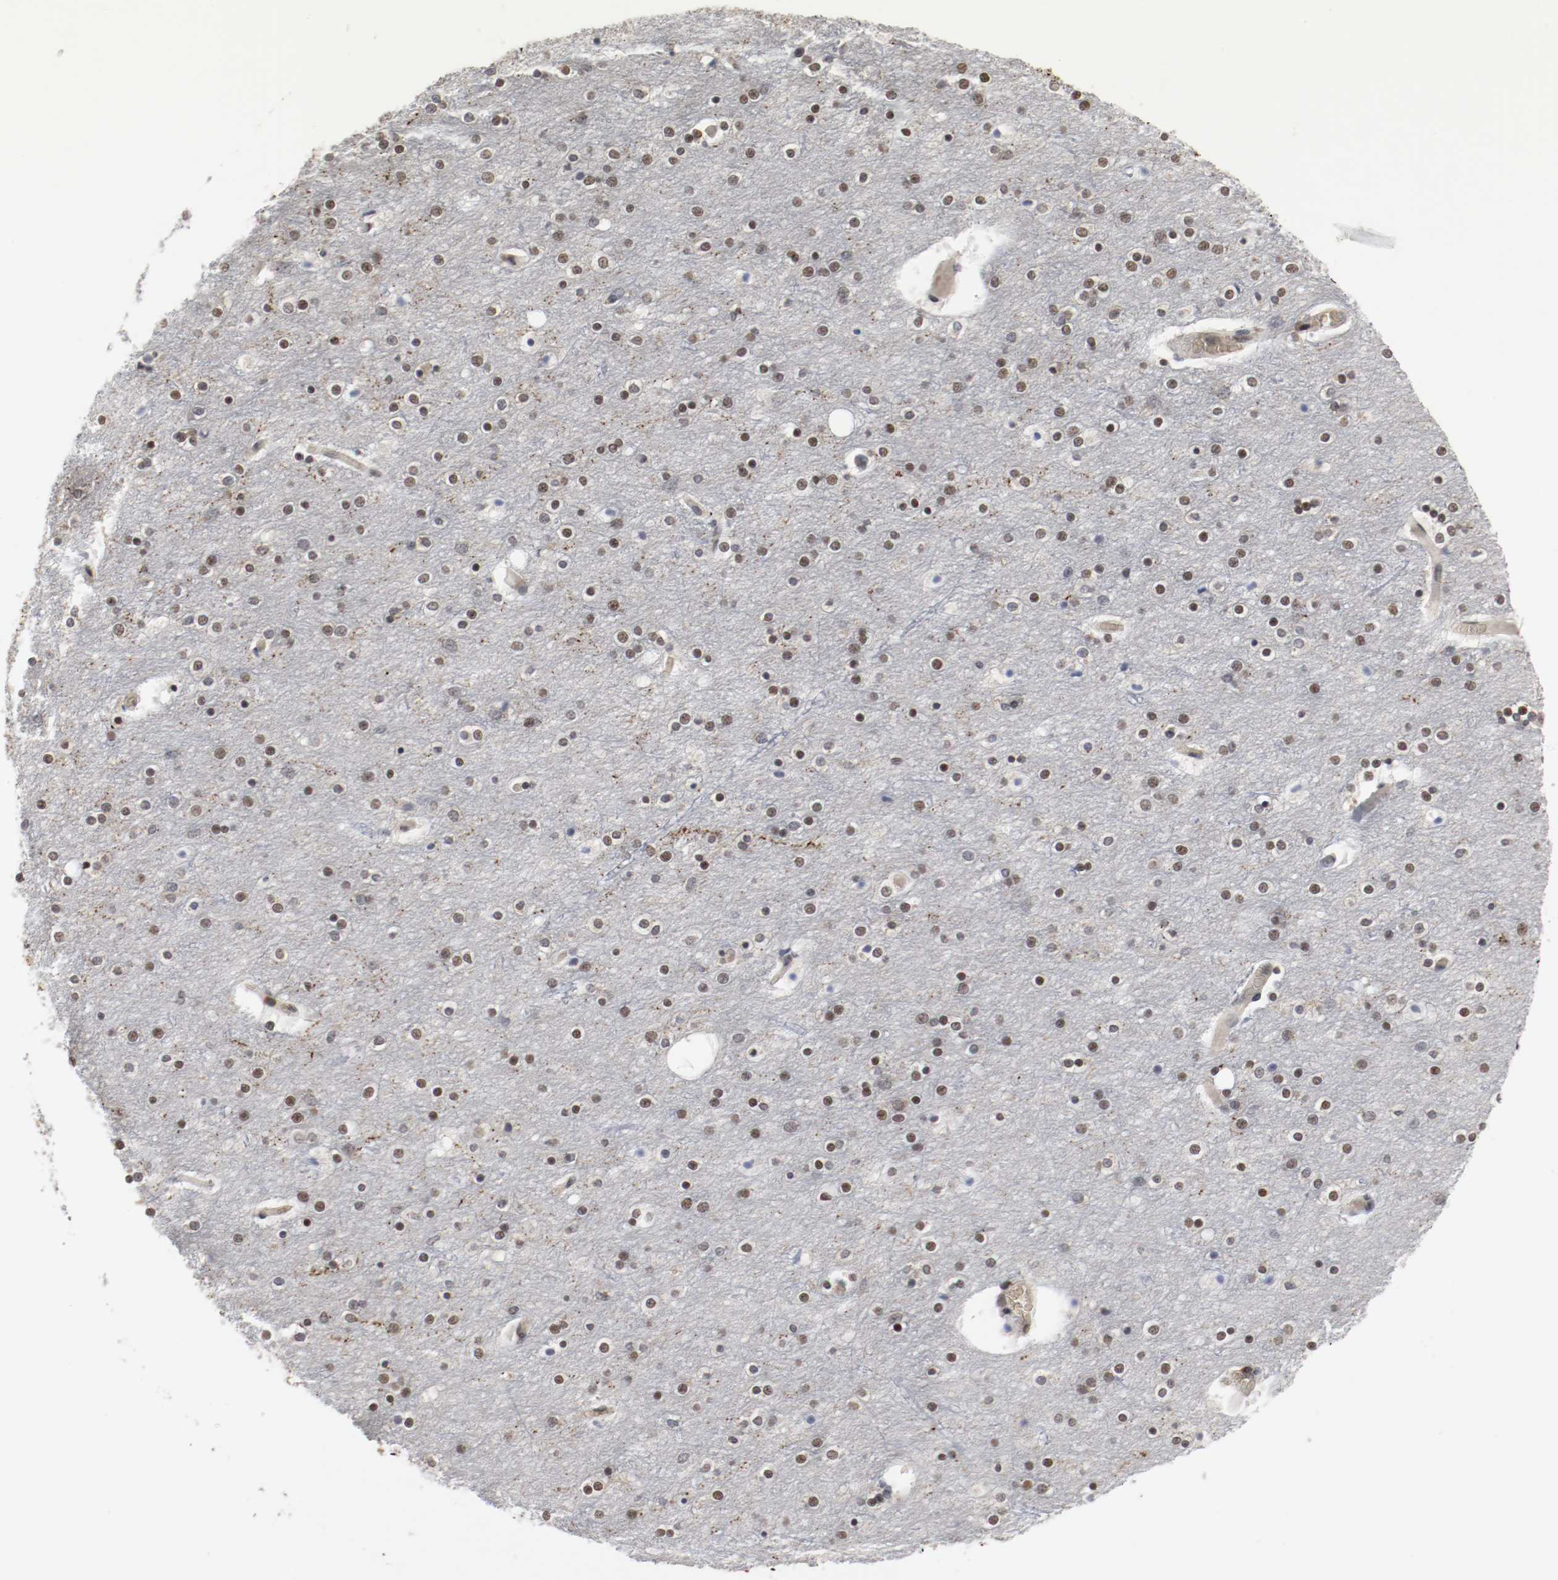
{"staining": {"intensity": "negative", "quantity": "none", "location": "none"}, "tissue": "cerebral cortex", "cell_type": "Endothelial cells", "image_type": "normal", "snomed": [{"axis": "morphology", "description": "Normal tissue, NOS"}, {"axis": "topography", "description": "Cerebral cortex"}], "caption": "High power microscopy photomicrograph of an IHC histopathology image of benign cerebral cortex, revealing no significant staining in endothelial cells.", "gene": "JUND", "patient": {"sex": "female", "age": 54}}